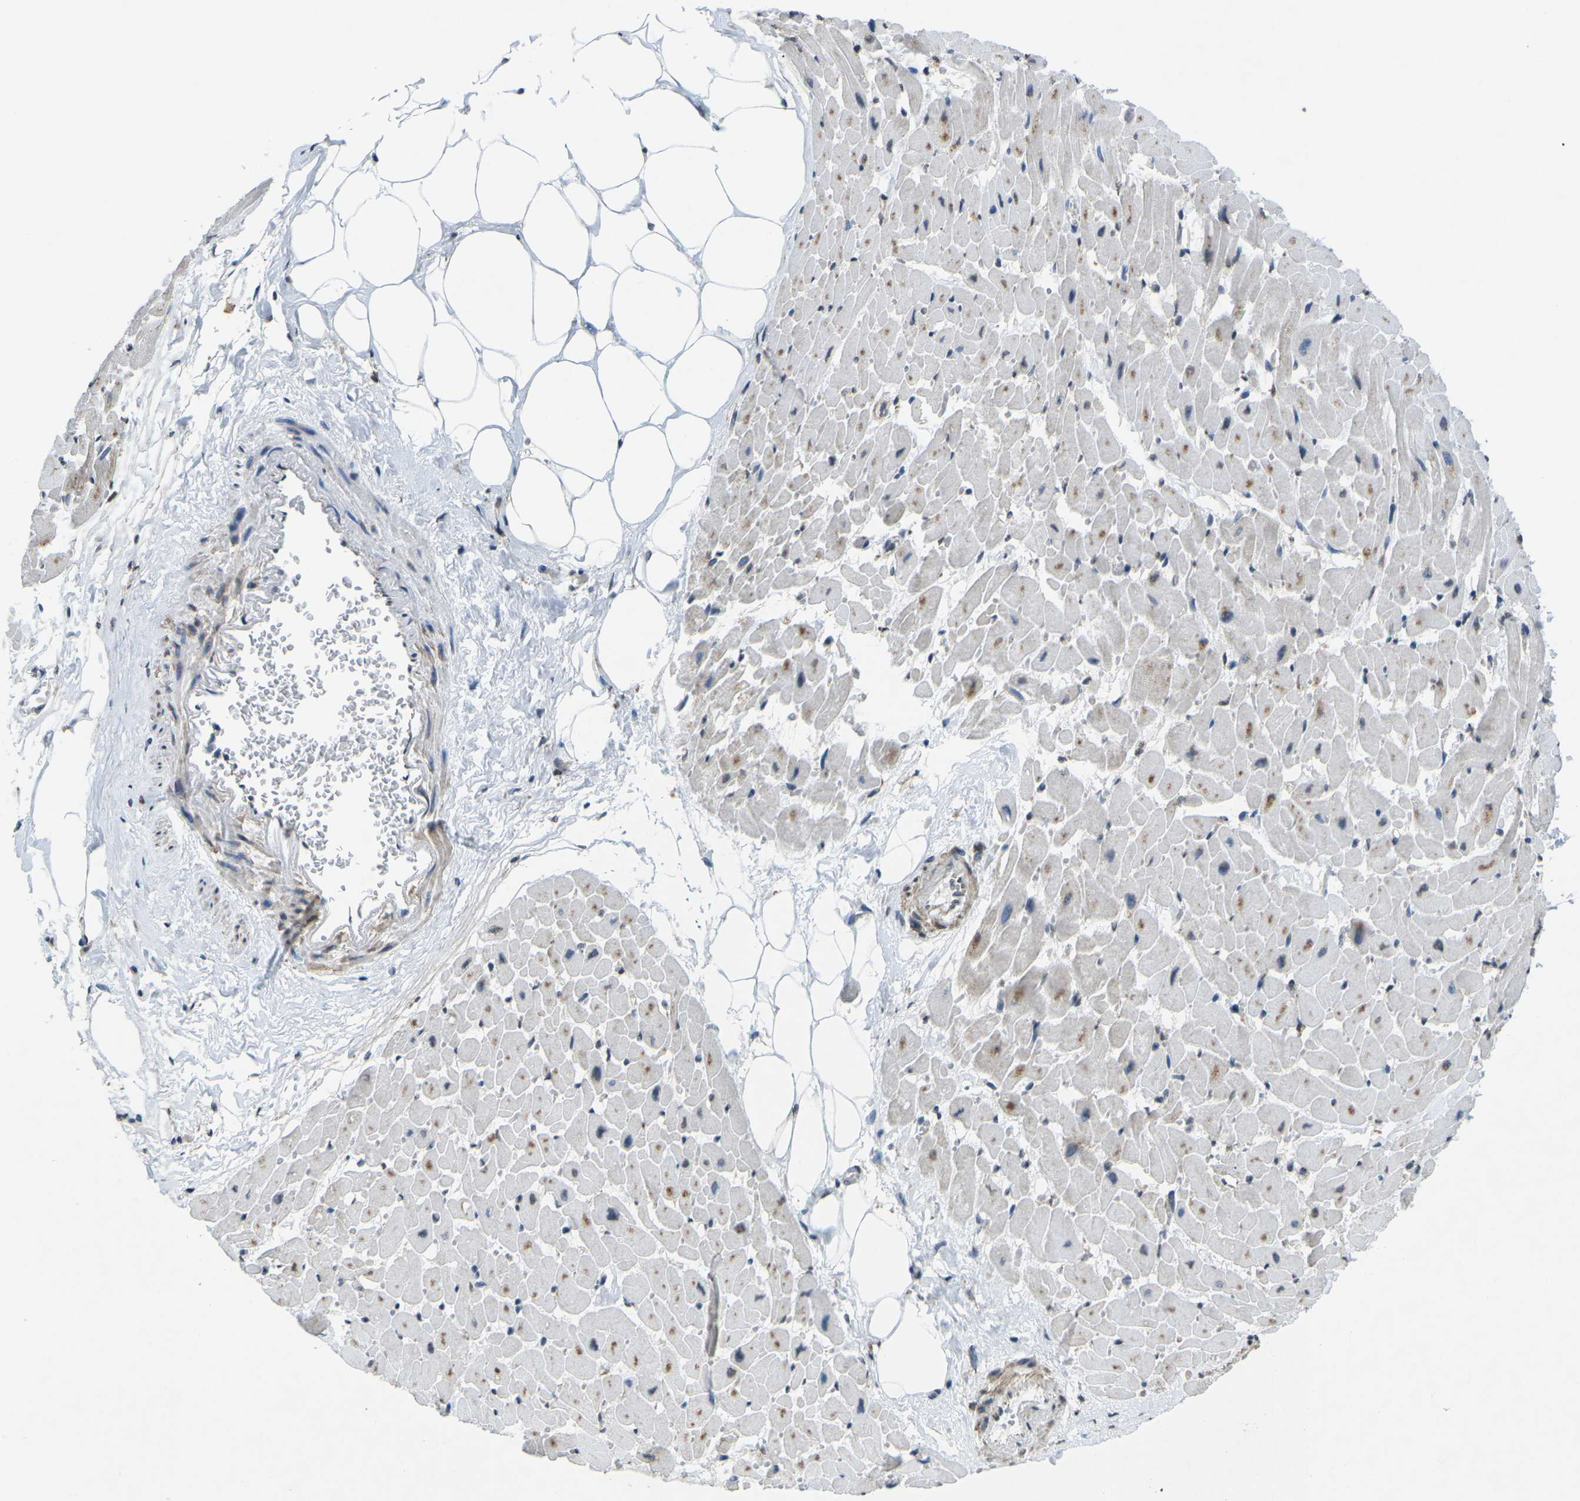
{"staining": {"intensity": "moderate", "quantity": "<25%", "location": "cytoplasmic/membranous"}, "tissue": "heart muscle", "cell_type": "Cardiomyocytes", "image_type": "normal", "snomed": [{"axis": "morphology", "description": "Normal tissue, NOS"}, {"axis": "topography", "description": "Heart"}], "caption": "Moderate cytoplasmic/membranous staining for a protein is present in approximately <25% of cardiomyocytes of unremarkable heart muscle using immunohistochemistry.", "gene": "TFR2", "patient": {"sex": "female", "age": 19}}